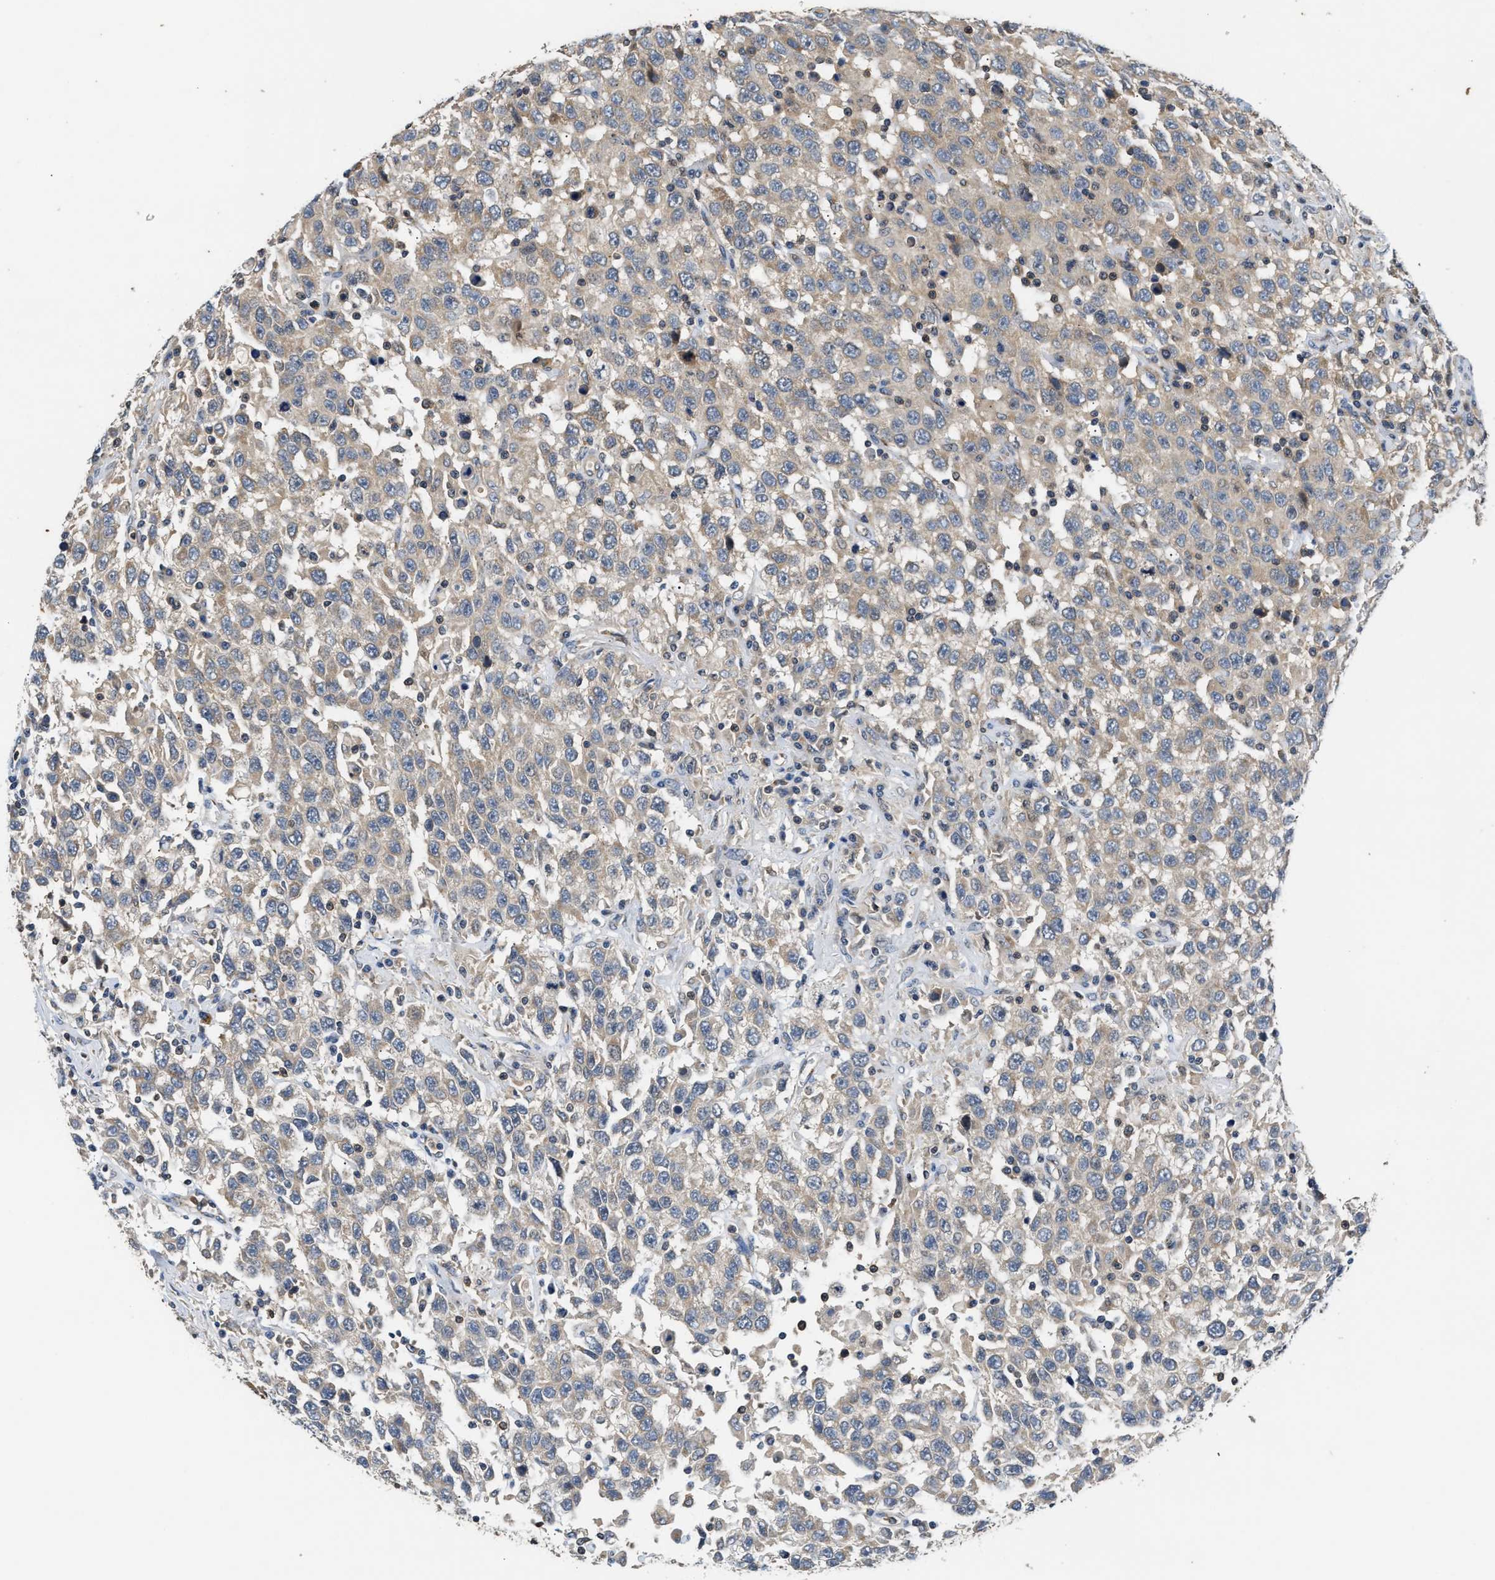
{"staining": {"intensity": "weak", "quantity": "<25%", "location": "cytoplasmic/membranous"}, "tissue": "testis cancer", "cell_type": "Tumor cells", "image_type": "cancer", "snomed": [{"axis": "morphology", "description": "Seminoma, NOS"}, {"axis": "topography", "description": "Testis"}], "caption": "This image is of testis cancer stained with immunohistochemistry (IHC) to label a protein in brown with the nuclei are counter-stained blue. There is no staining in tumor cells.", "gene": "CHUK", "patient": {"sex": "male", "age": 41}}